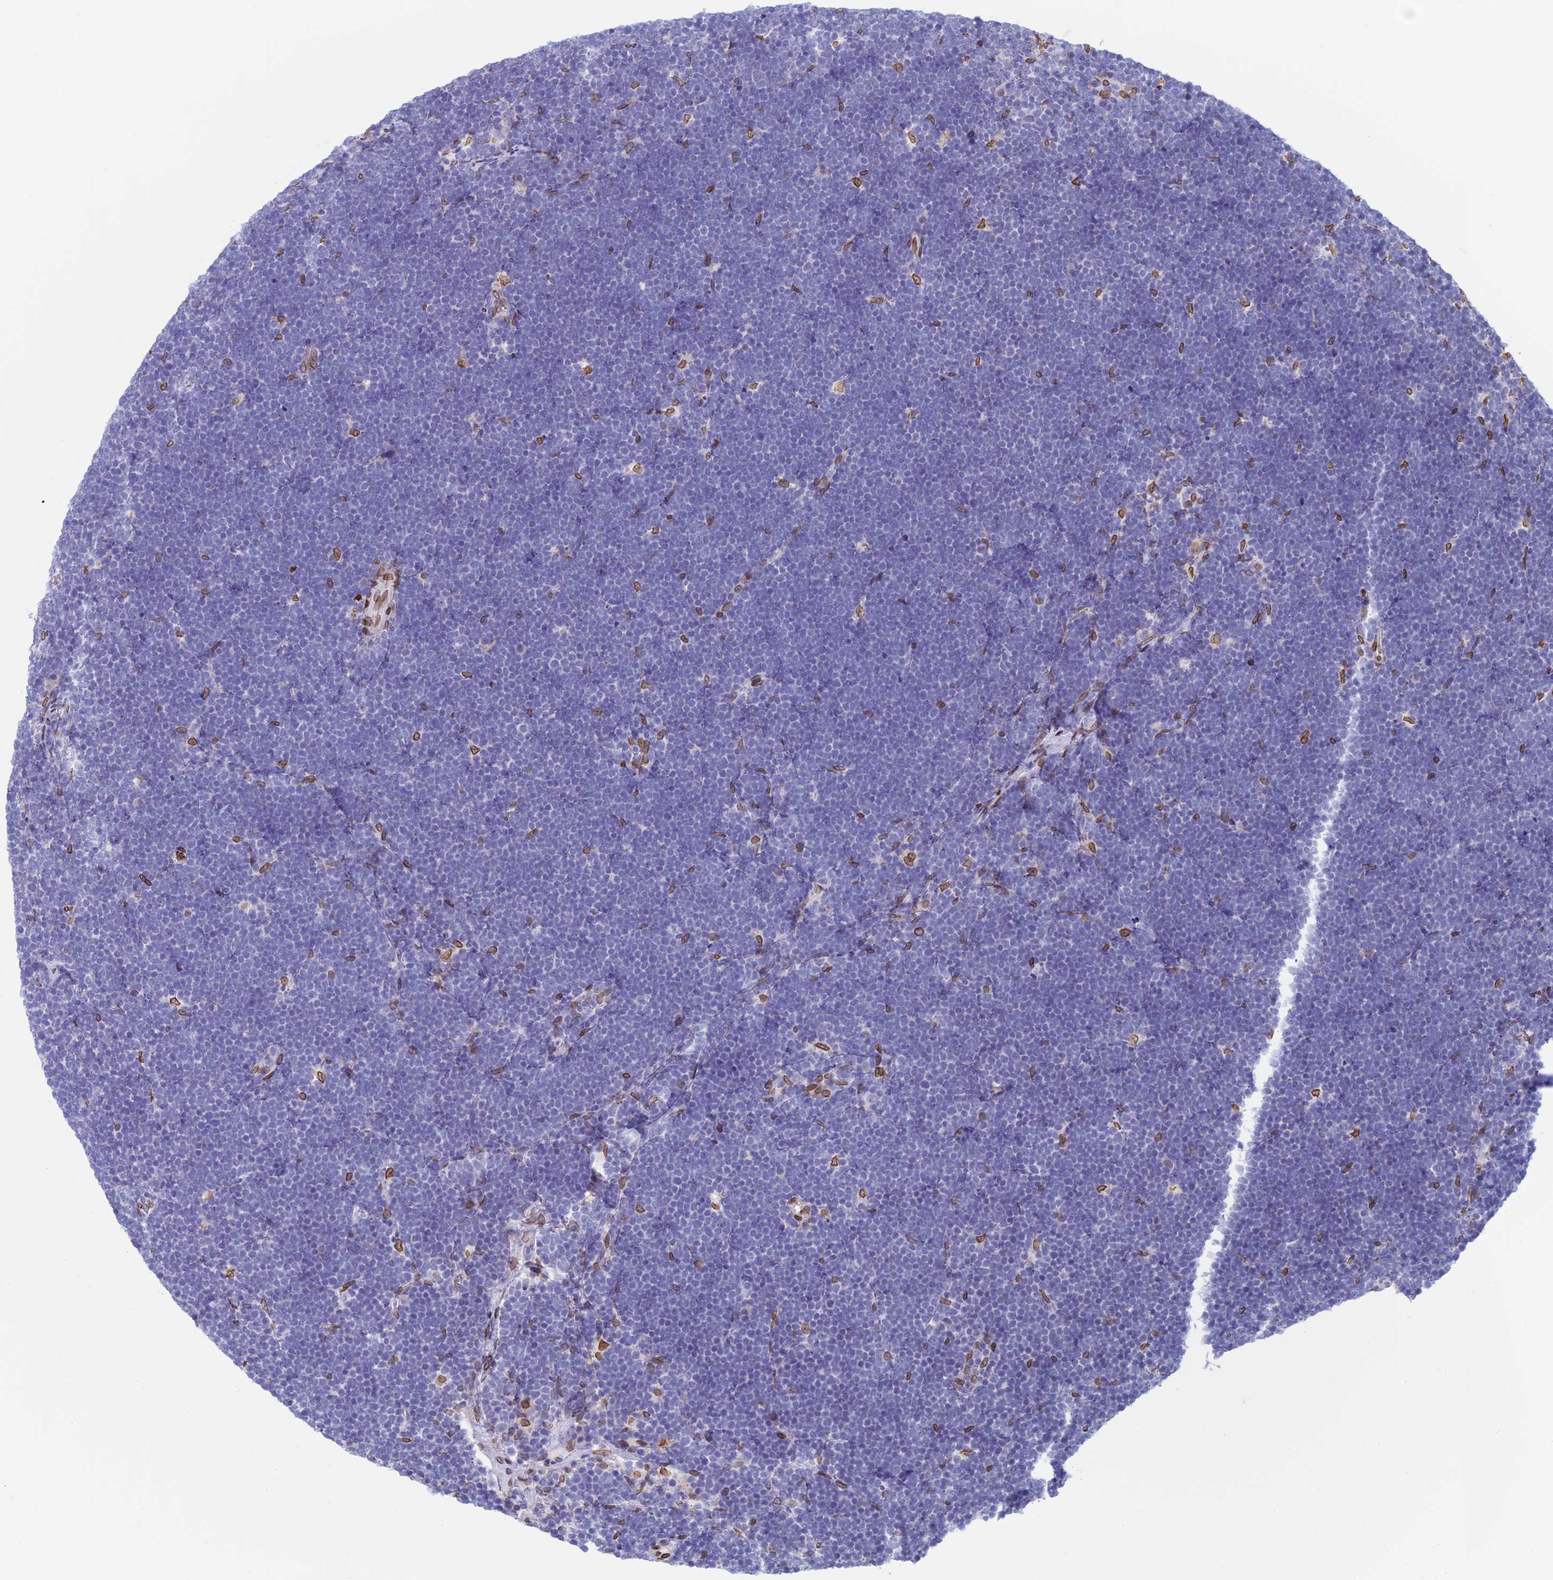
{"staining": {"intensity": "negative", "quantity": "none", "location": "none"}, "tissue": "lymphoma", "cell_type": "Tumor cells", "image_type": "cancer", "snomed": [{"axis": "morphology", "description": "Malignant lymphoma, non-Hodgkin's type, High grade"}, {"axis": "topography", "description": "Lymph node"}], "caption": "Micrograph shows no significant protein expression in tumor cells of malignant lymphoma, non-Hodgkin's type (high-grade). (IHC, brightfield microscopy, high magnification).", "gene": "TMPRSS7", "patient": {"sex": "male", "age": 13}}